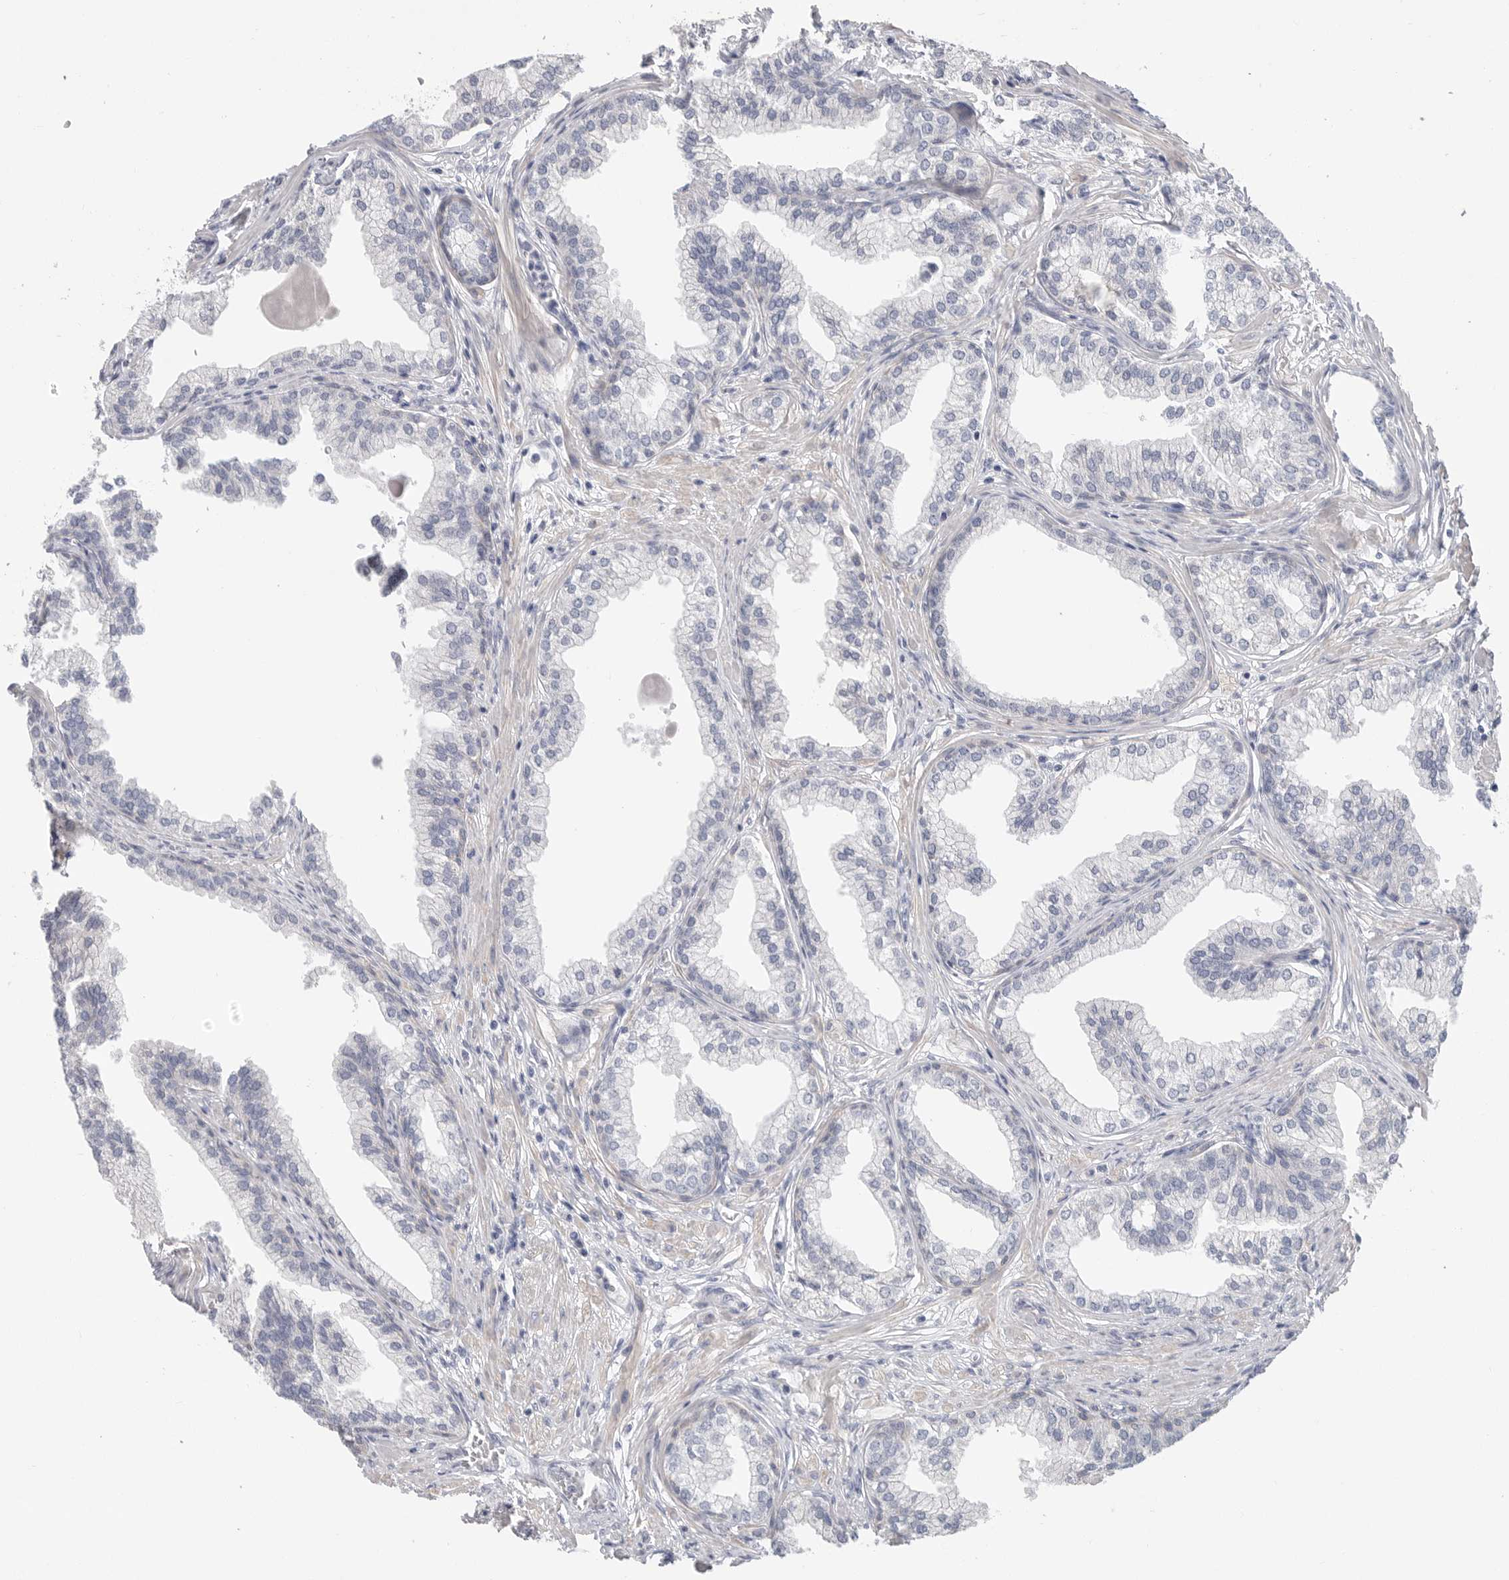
{"staining": {"intensity": "negative", "quantity": "none", "location": "none"}, "tissue": "prostate", "cell_type": "Glandular cells", "image_type": "normal", "snomed": [{"axis": "morphology", "description": "Normal tissue, NOS"}, {"axis": "morphology", "description": "Urothelial carcinoma, Low grade"}, {"axis": "topography", "description": "Urinary bladder"}, {"axis": "topography", "description": "Prostate"}], "caption": "An immunohistochemistry (IHC) image of normal prostate is shown. There is no staining in glandular cells of prostate.", "gene": "CAMK2B", "patient": {"sex": "male", "age": 60}}